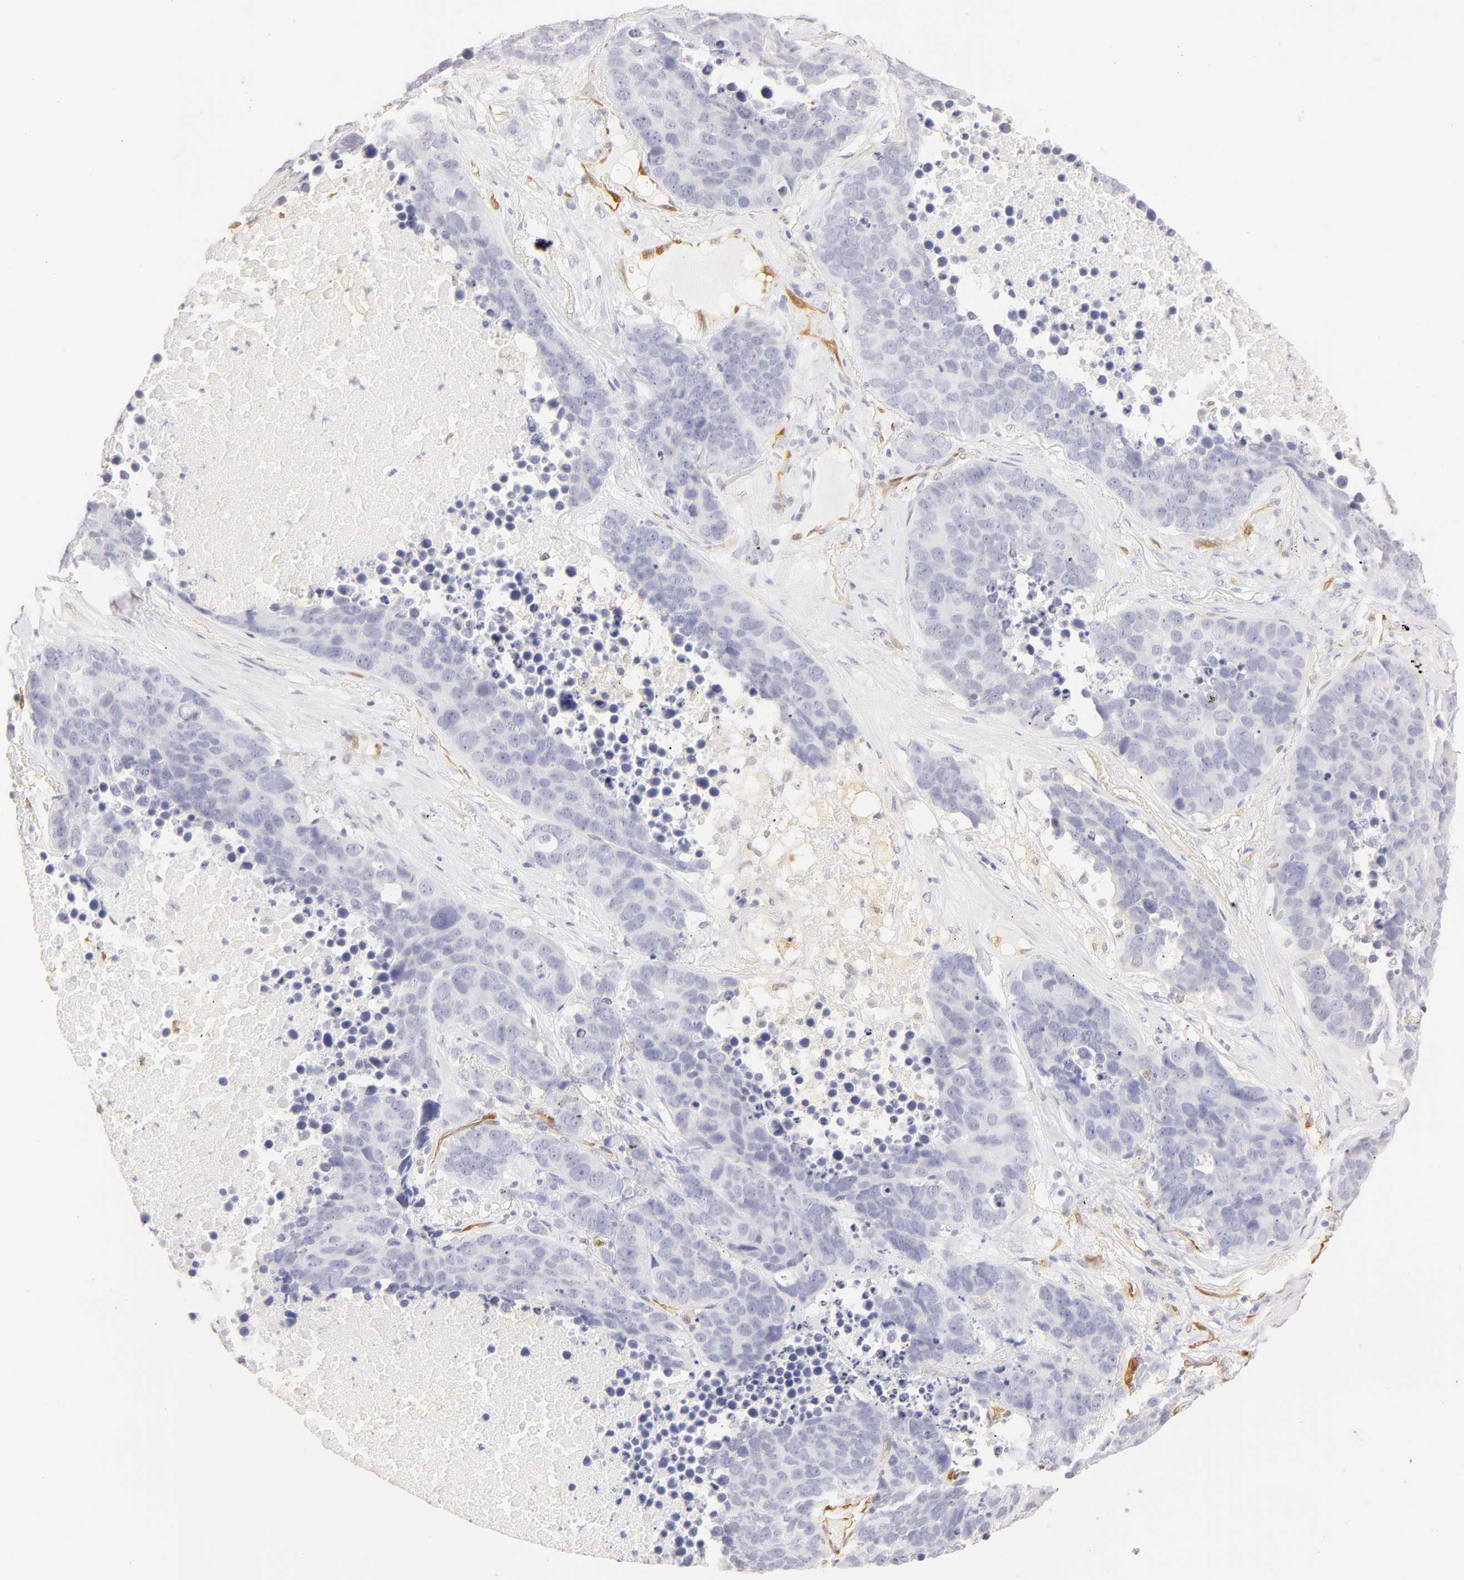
{"staining": {"intensity": "negative", "quantity": "none", "location": "none"}, "tissue": "lung cancer", "cell_type": "Tumor cells", "image_type": "cancer", "snomed": [{"axis": "morphology", "description": "Carcinoid, malignant, NOS"}, {"axis": "topography", "description": "Lung"}], "caption": "Human lung cancer (carcinoid (malignant)) stained for a protein using IHC exhibits no staining in tumor cells.", "gene": "CA2", "patient": {"sex": "male", "age": 60}}